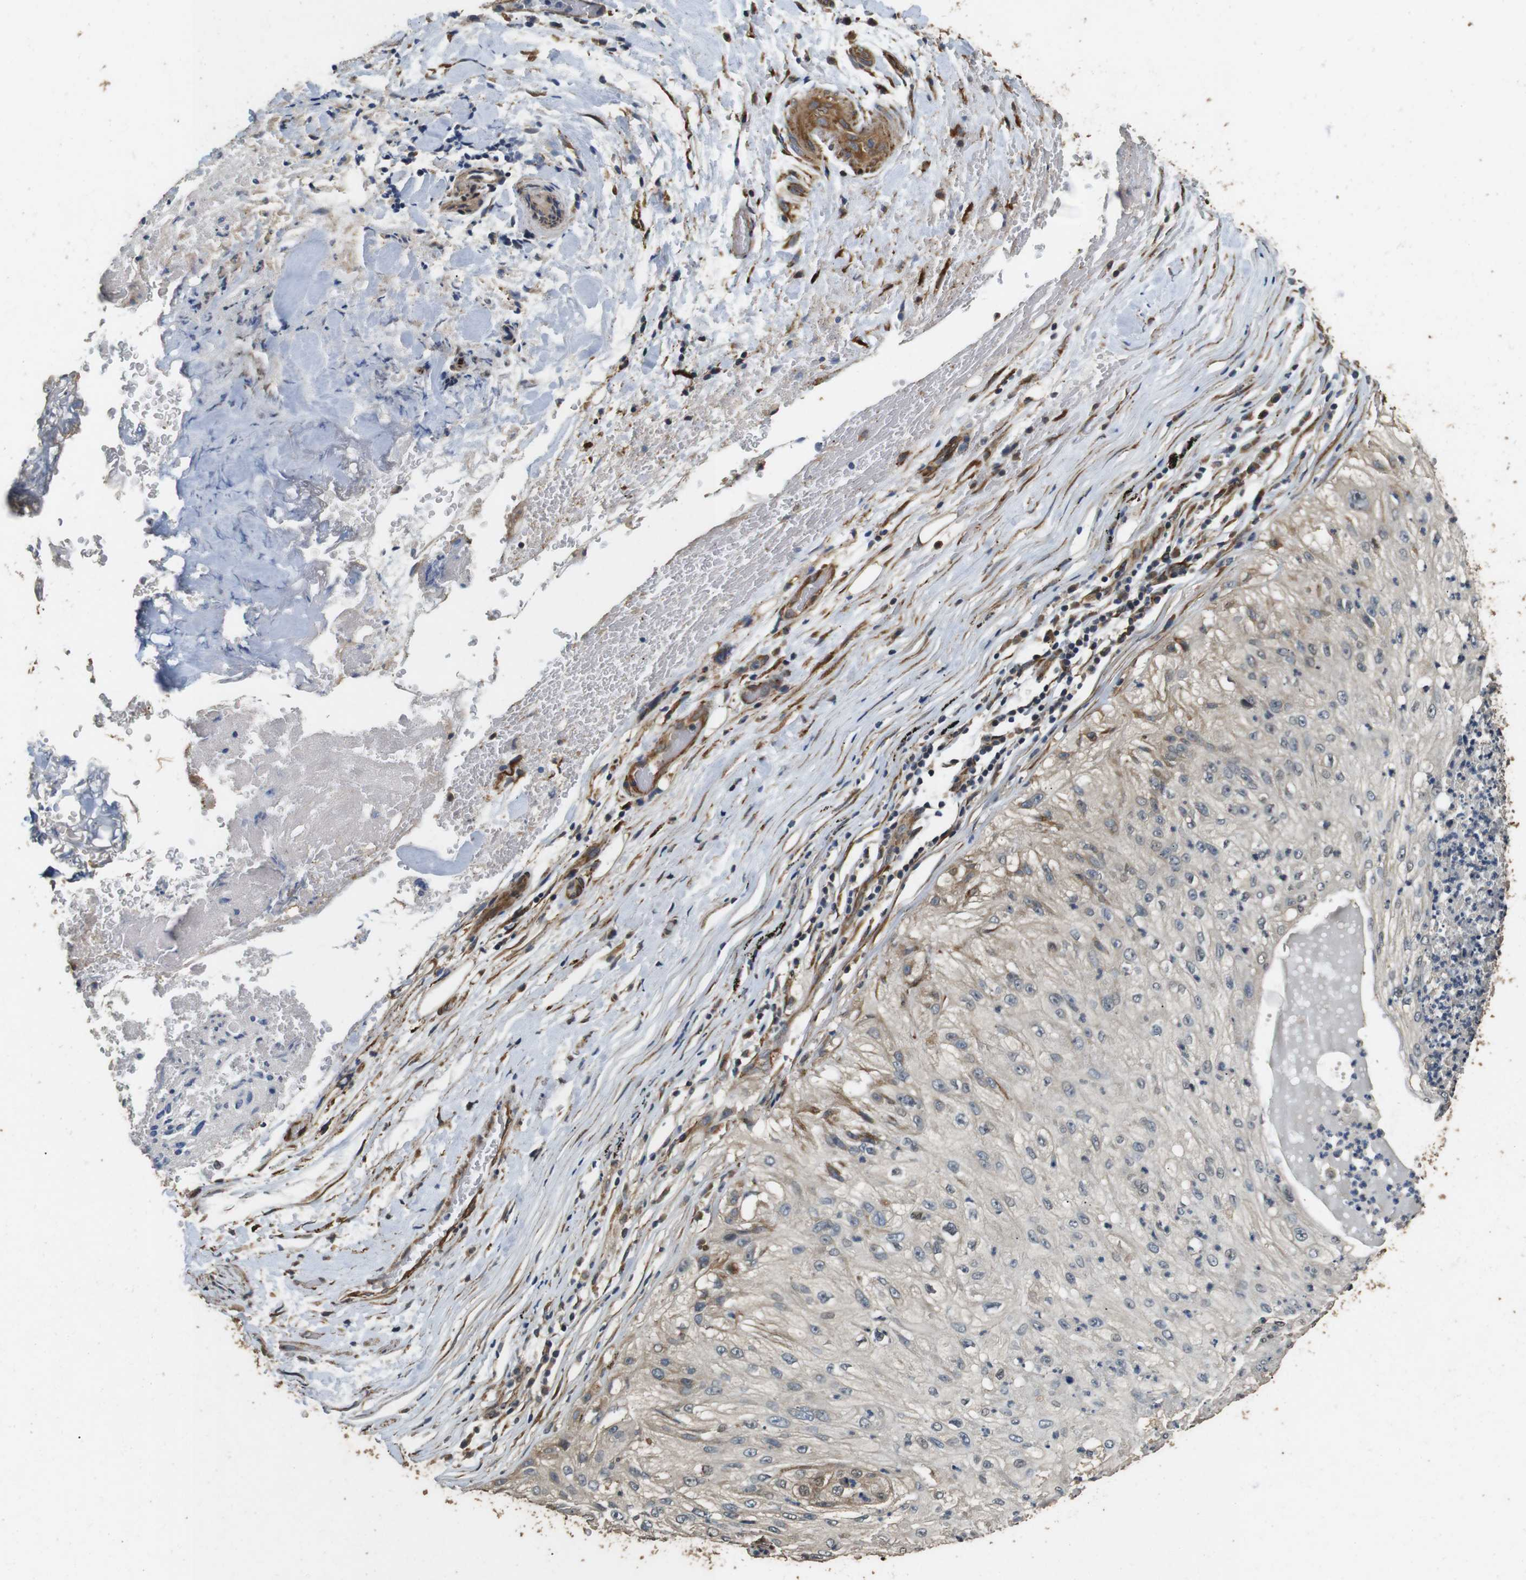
{"staining": {"intensity": "weak", "quantity": "<25%", "location": "cytoplasmic/membranous"}, "tissue": "lung cancer", "cell_type": "Tumor cells", "image_type": "cancer", "snomed": [{"axis": "morphology", "description": "Inflammation, NOS"}, {"axis": "morphology", "description": "Squamous cell carcinoma, NOS"}, {"axis": "topography", "description": "Lymph node"}, {"axis": "topography", "description": "Soft tissue"}, {"axis": "topography", "description": "Lung"}], "caption": "This is a photomicrograph of IHC staining of lung squamous cell carcinoma, which shows no expression in tumor cells.", "gene": "CNPY4", "patient": {"sex": "male", "age": 66}}